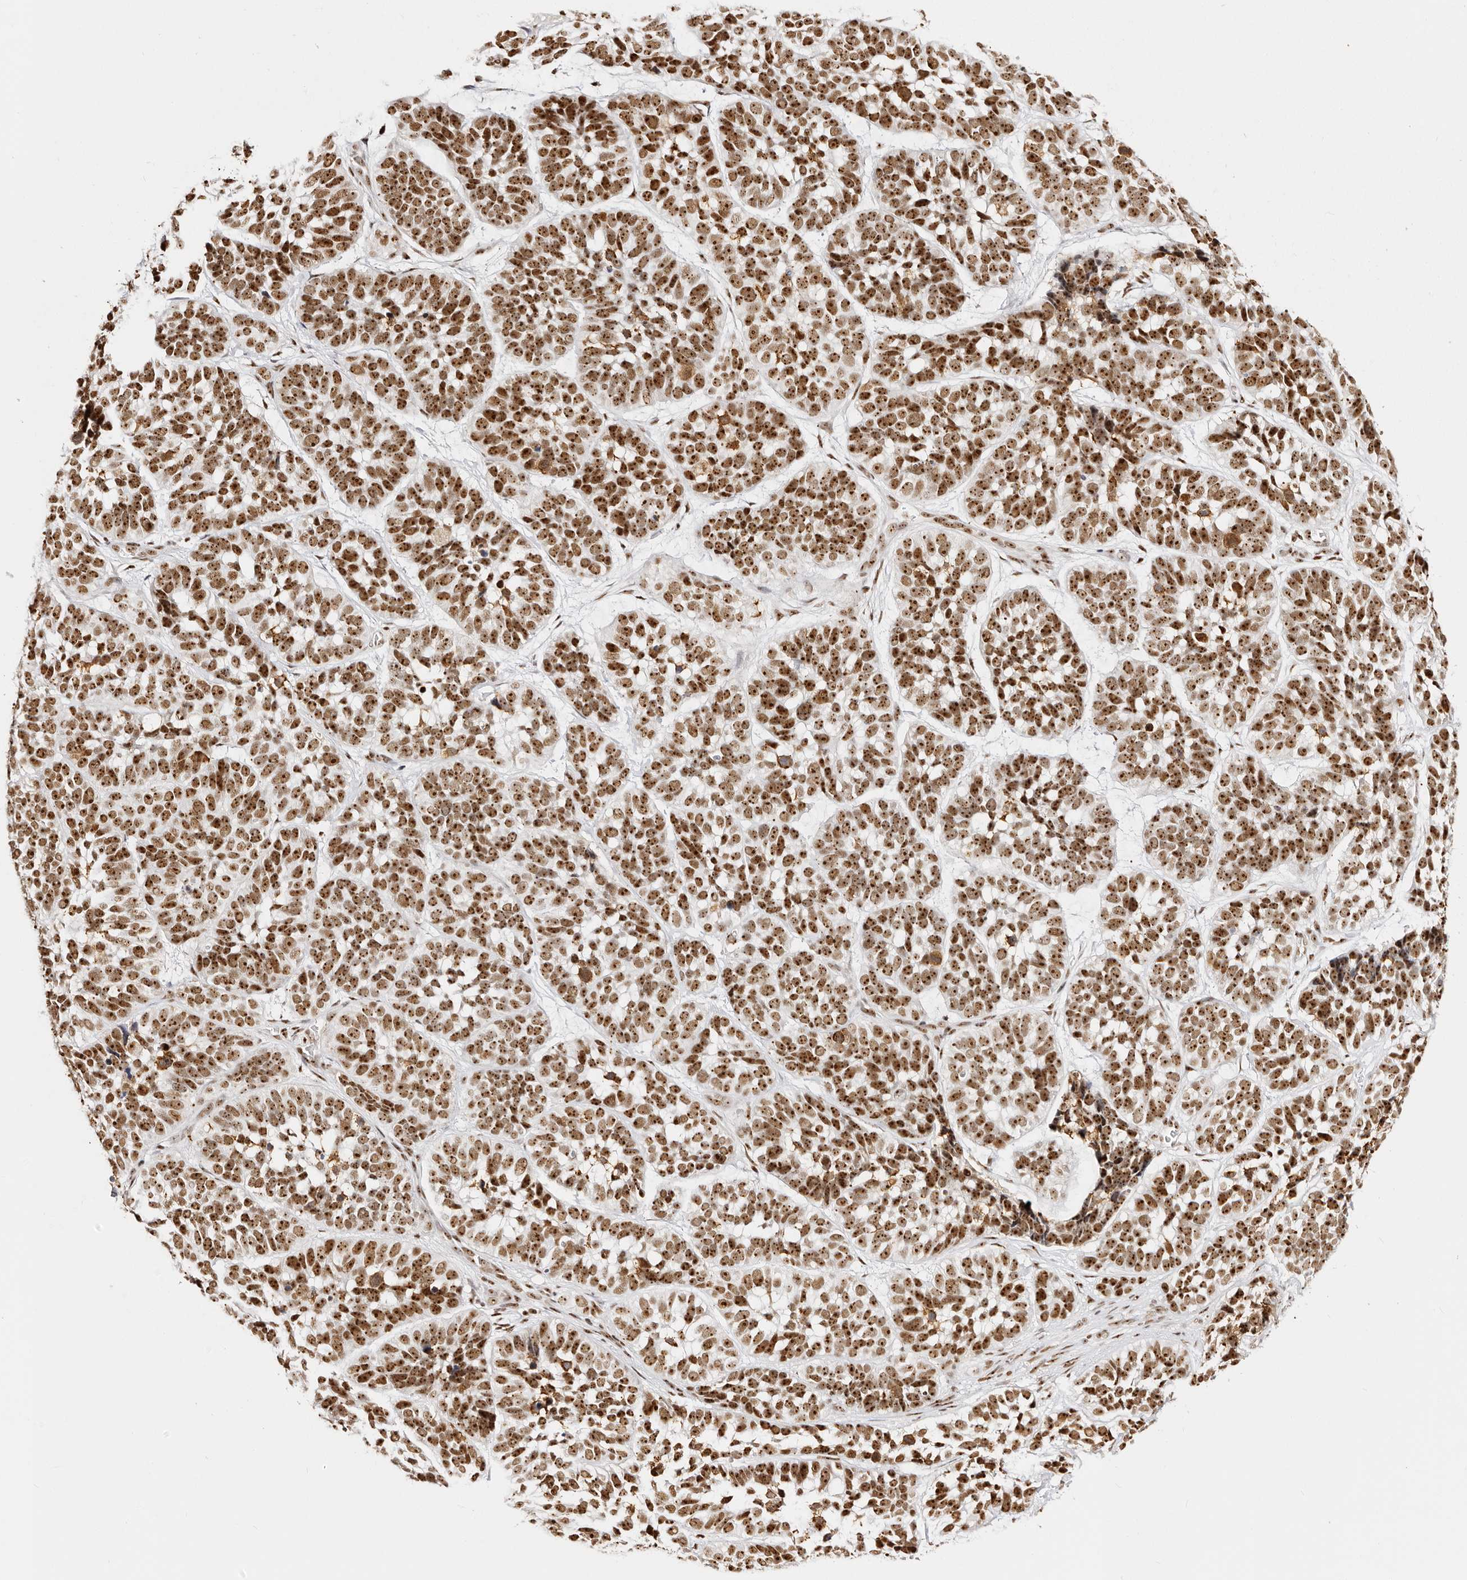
{"staining": {"intensity": "strong", "quantity": ">75%", "location": "nuclear"}, "tissue": "skin cancer", "cell_type": "Tumor cells", "image_type": "cancer", "snomed": [{"axis": "morphology", "description": "Basal cell carcinoma"}, {"axis": "topography", "description": "Skin"}], "caption": "A histopathology image of basal cell carcinoma (skin) stained for a protein displays strong nuclear brown staining in tumor cells. The staining is performed using DAB (3,3'-diaminobenzidine) brown chromogen to label protein expression. The nuclei are counter-stained blue using hematoxylin.", "gene": "IQGAP3", "patient": {"sex": "male", "age": 62}}